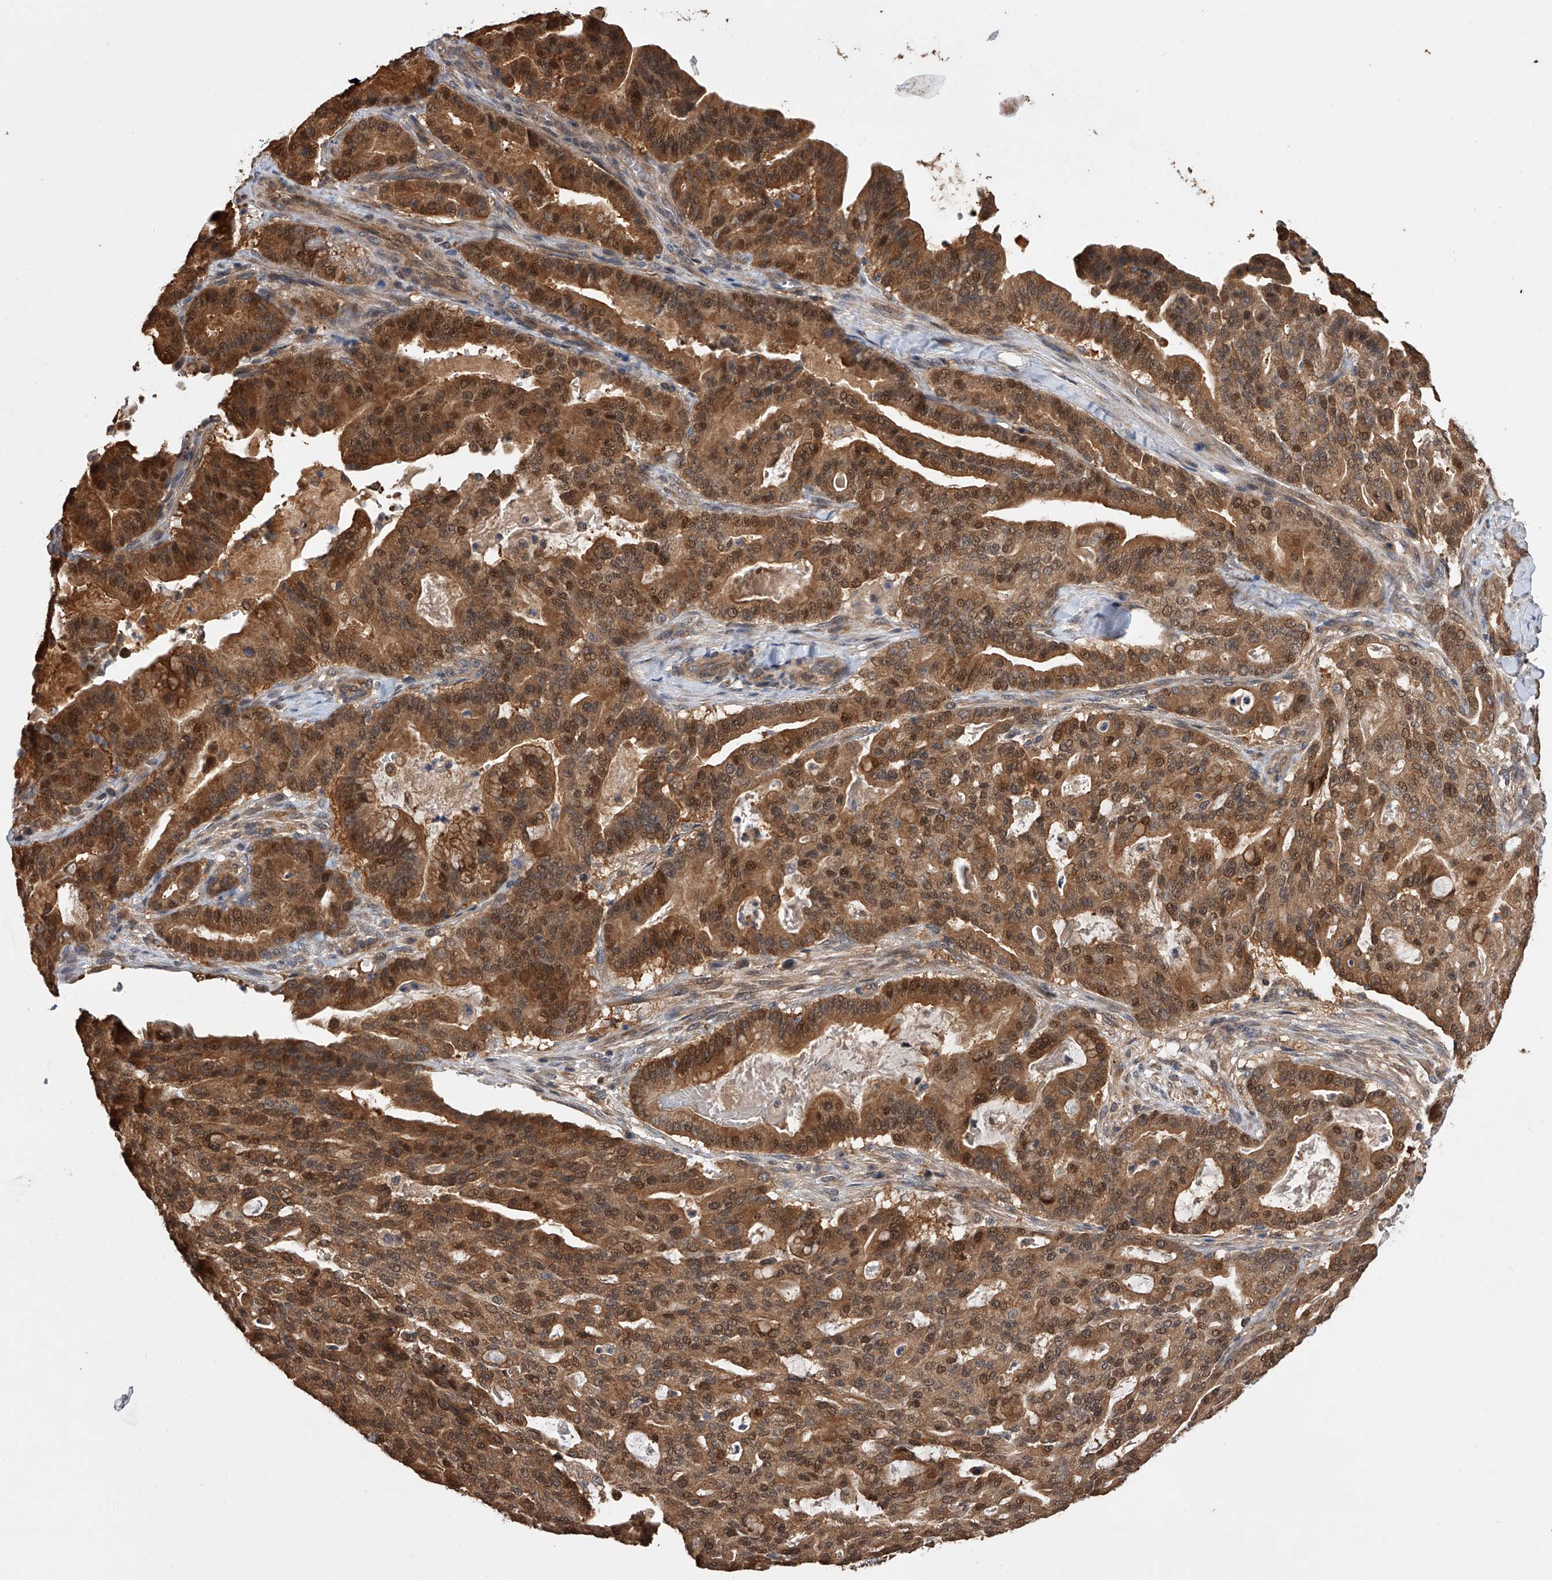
{"staining": {"intensity": "moderate", "quantity": ">75%", "location": "cytoplasmic/membranous,nuclear"}, "tissue": "pancreatic cancer", "cell_type": "Tumor cells", "image_type": "cancer", "snomed": [{"axis": "morphology", "description": "Adenocarcinoma, NOS"}, {"axis": "topography", "description": "Pancreas"}], "caption": "The immunohistochemical stain shows moderate cytoplasmic/membranous and nuclear positivity in tumor cells of adenocarcinoma (pancreatic) tissue.", "gene": "GMDS", "patient": {"sex": "male", "age": 63}}